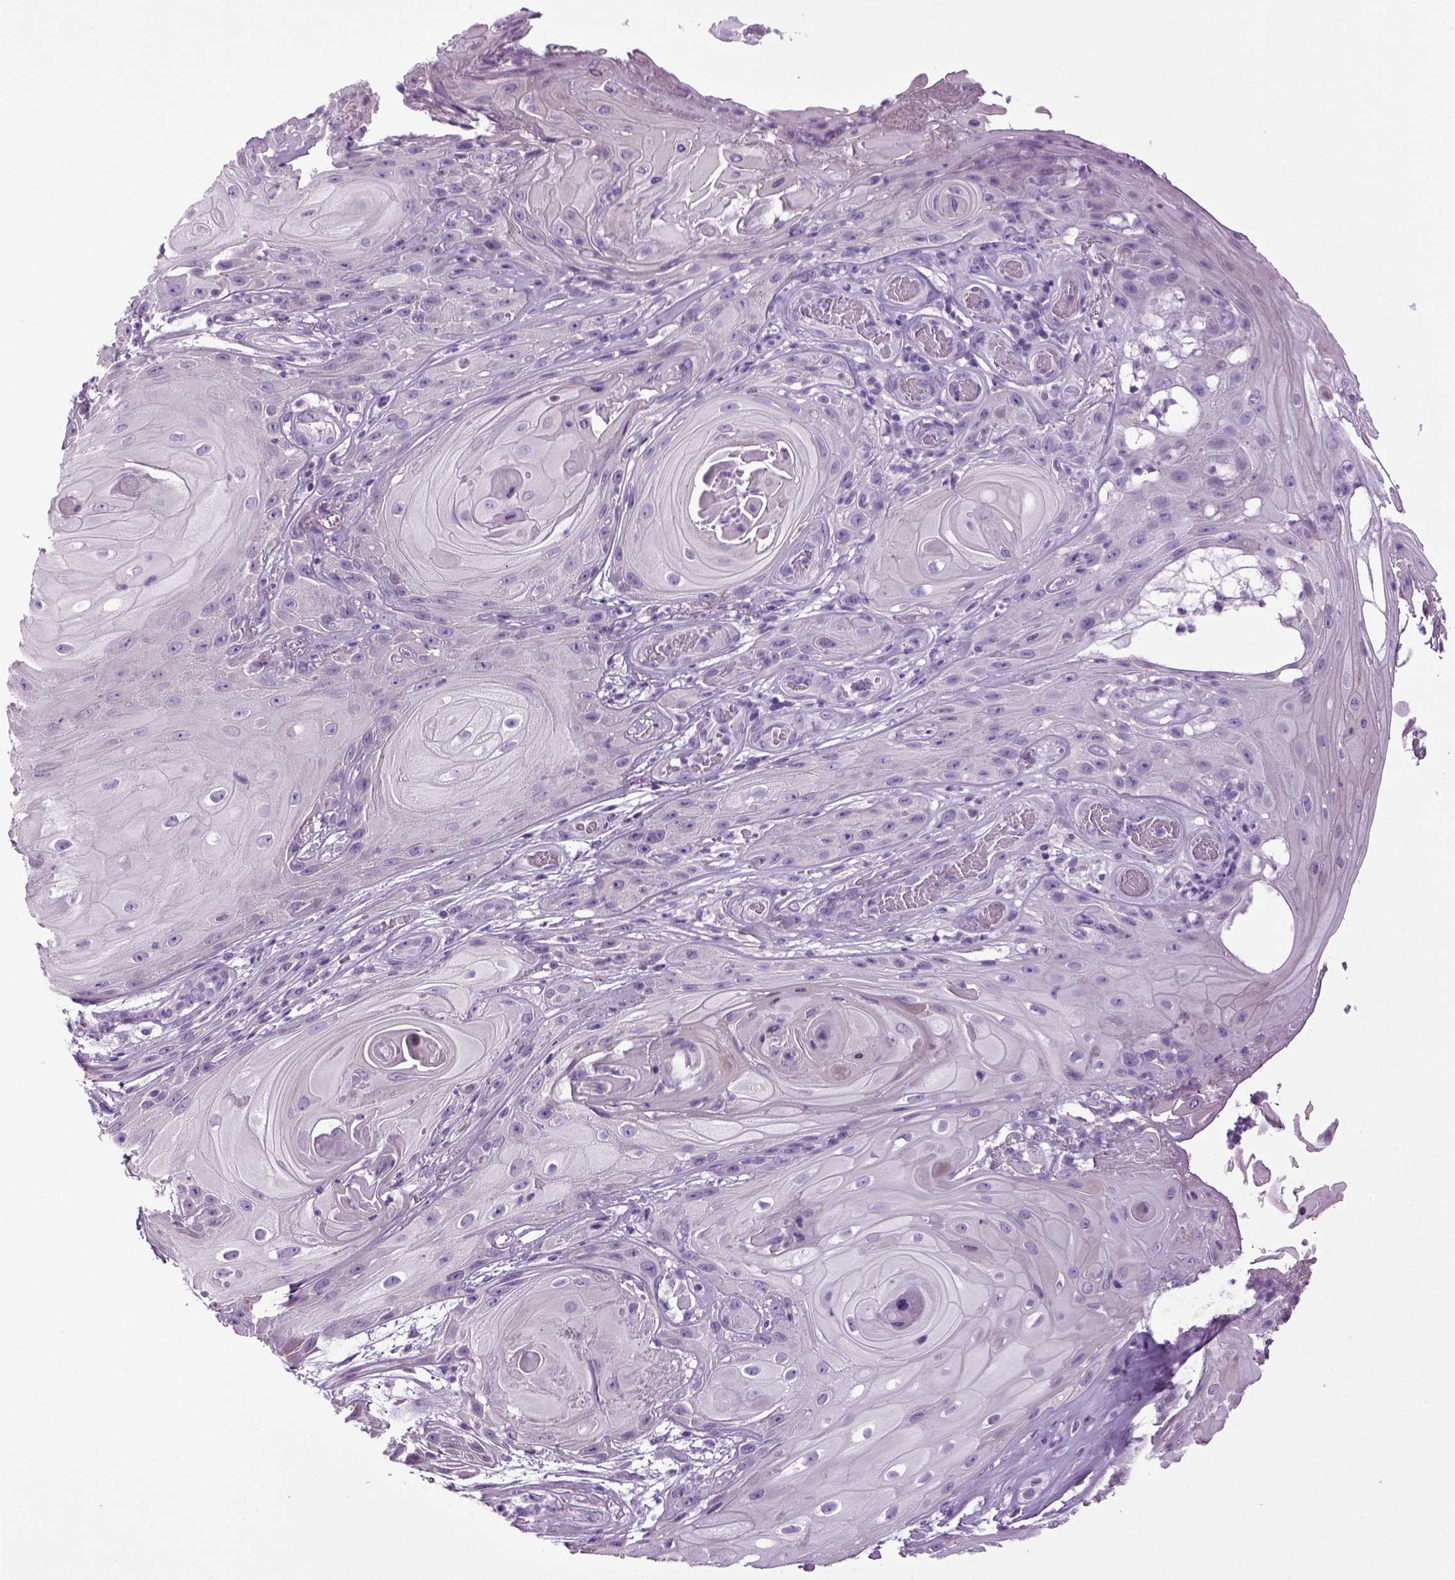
{"staining": {"intensity": "negative", "quantity": "none", "location": "none"}, "tissue": "skin cancer", "cell_type": "Tumor cells", "image_type": "cancer", "snomed": [{"axis": "morphology", "description": "Squamous cell carcinoma, NOS"}, {"axis": "topography", "description": "Skin"}], "caption": "A photomicrograph of human skin cancer is negative for staining in tumor cells.", "gene": "HMCN2", "patient": {"sex": "male", "age": 62}}